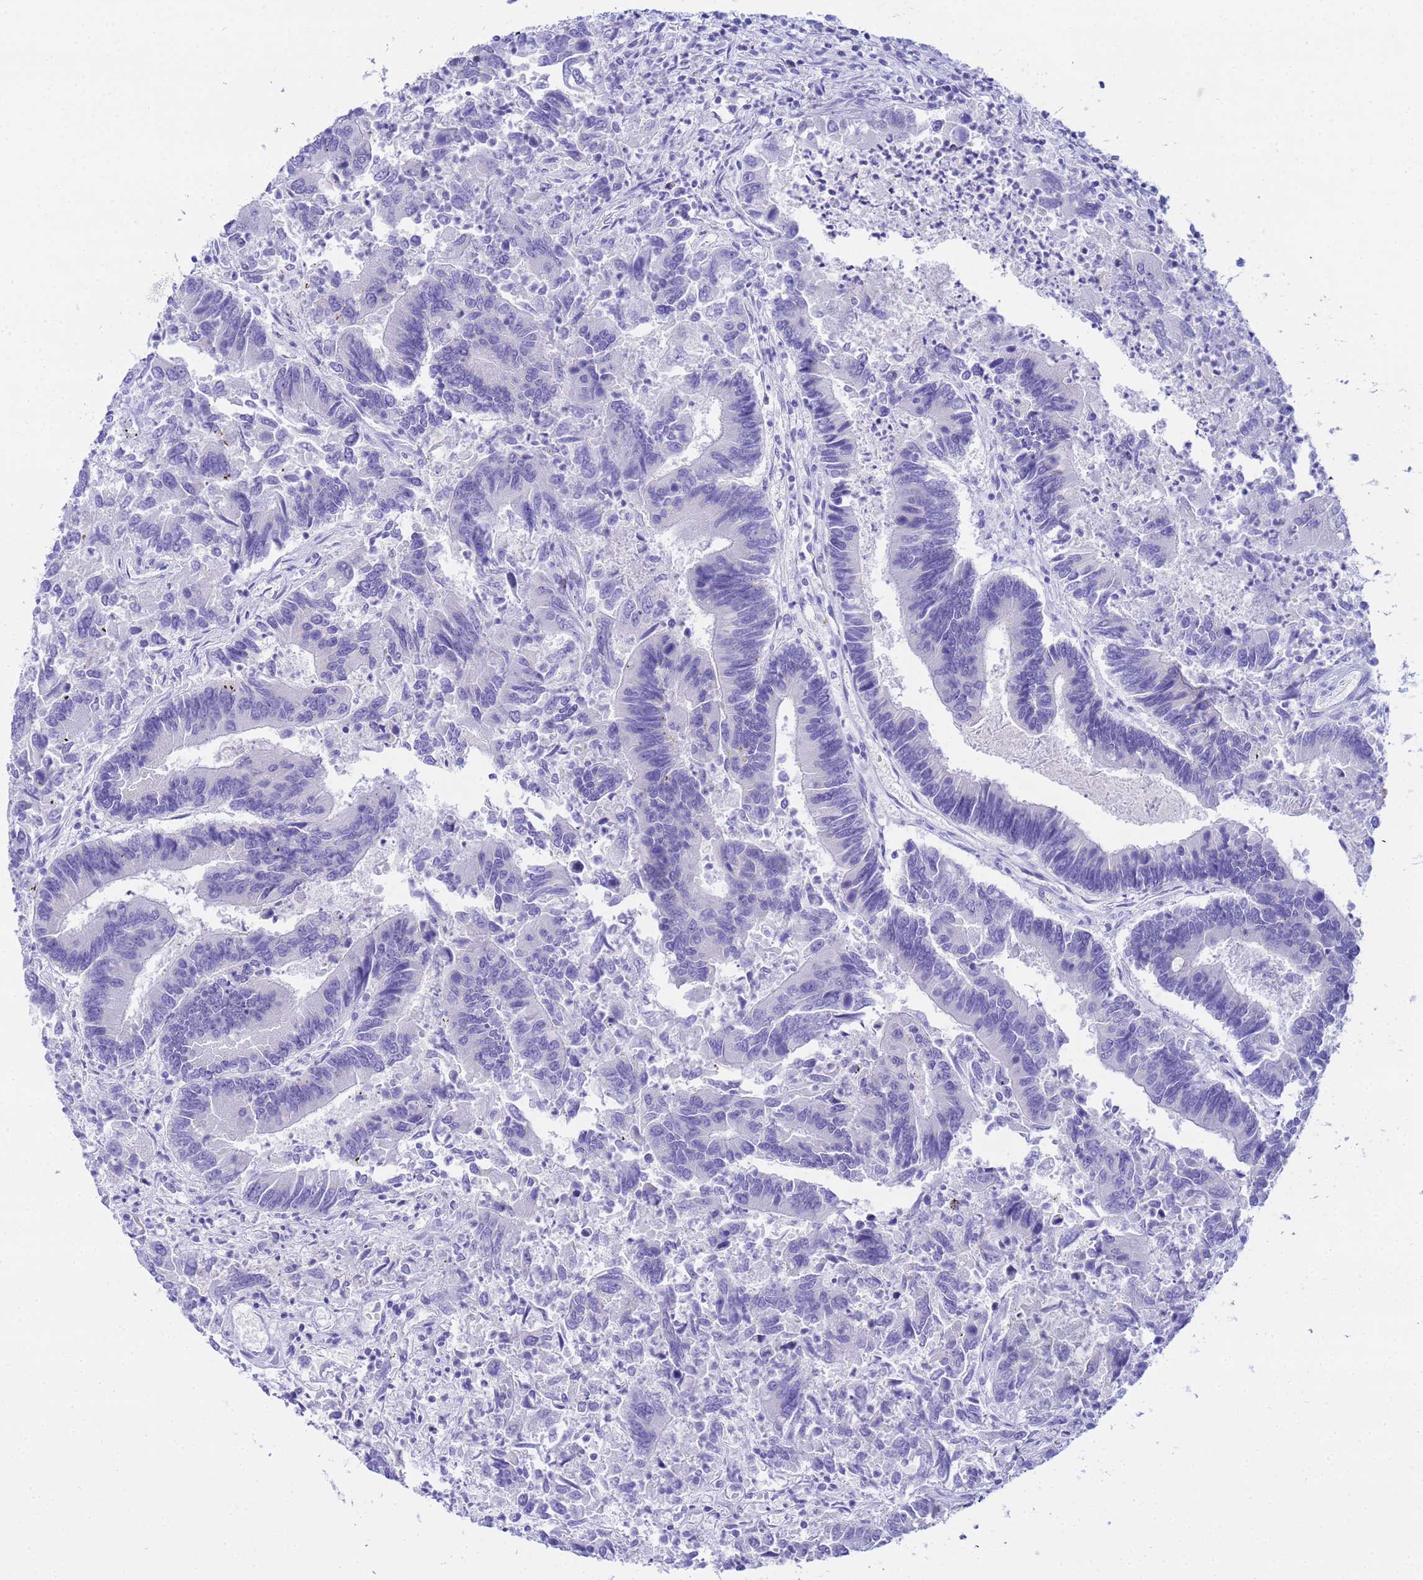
{"staining": {"intensity": "negative", "quantity": "none", "location": "none"}, "tissue": "colorectal cancer", "cell_type": "Tumor cells", "image_type": "cancer", "snomed": [{"axis": "morphology", "description": "Adenocarcinoma, NOS"}, {"axis": "topography", "description": "Colon"}], "caption": "Tumor cells show no significant protein positivity in colorectal cancer.", "gene": "AQP12A", "patient": {"sex": "female", "age": 67}}